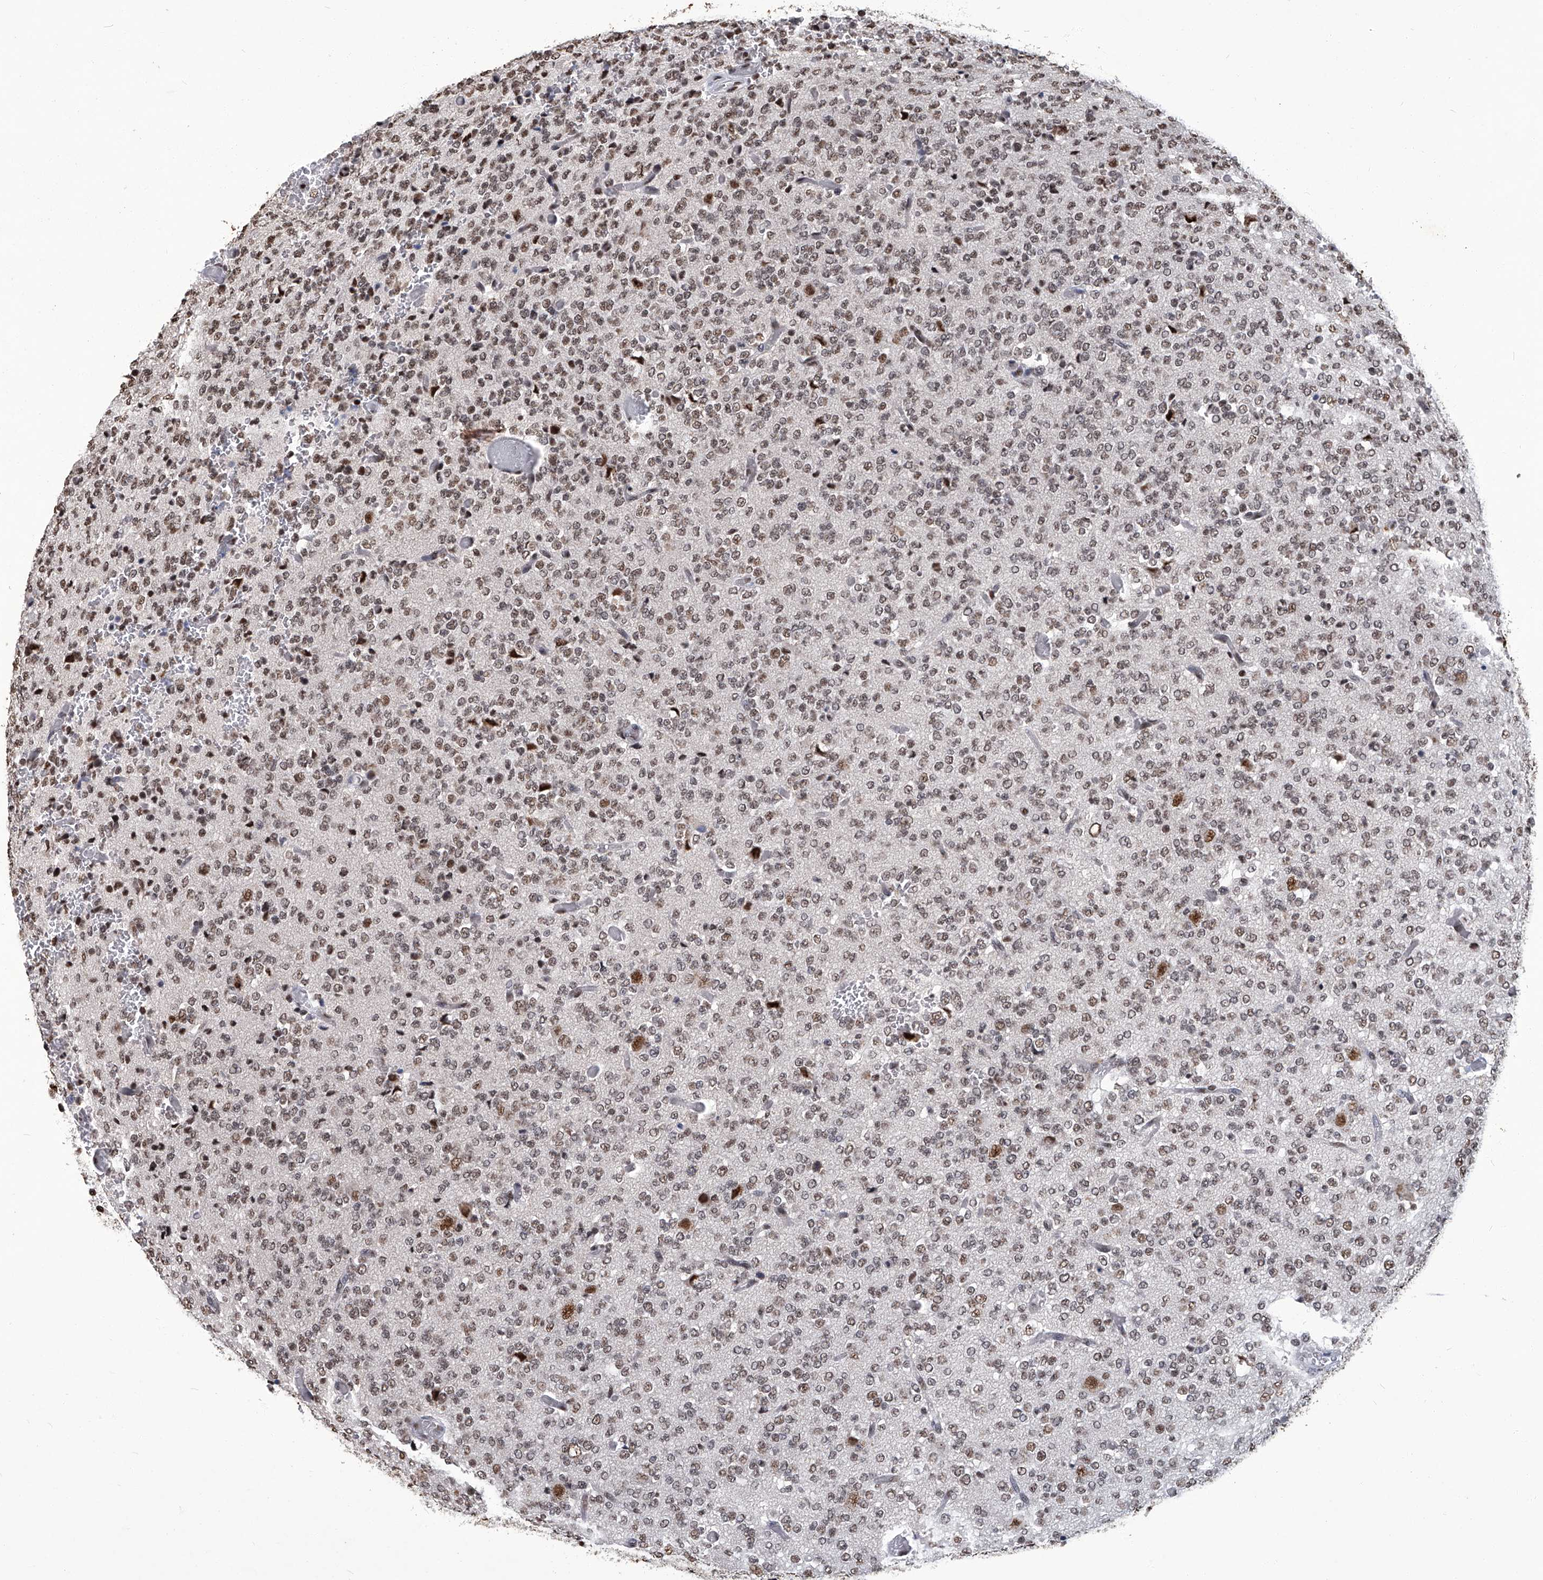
{"staining": {"intensity": "moderate", "quantity": ">75%", "location": "nuclear"}, "tissue": "glioma", "cell_type": "Tumor cells", "image_type": "cancer", "snomed": [{"axis": "morphology", "description": "Glioma, malignant, Low grade"}, {"axis": "topography", "description": "Brain"}], "caption": "A brown stain labels moderate nuclear staining of a protein in glioma tumor cells.", "gene": "HBP1", "patient": {"sex": "male", "age": 38}}